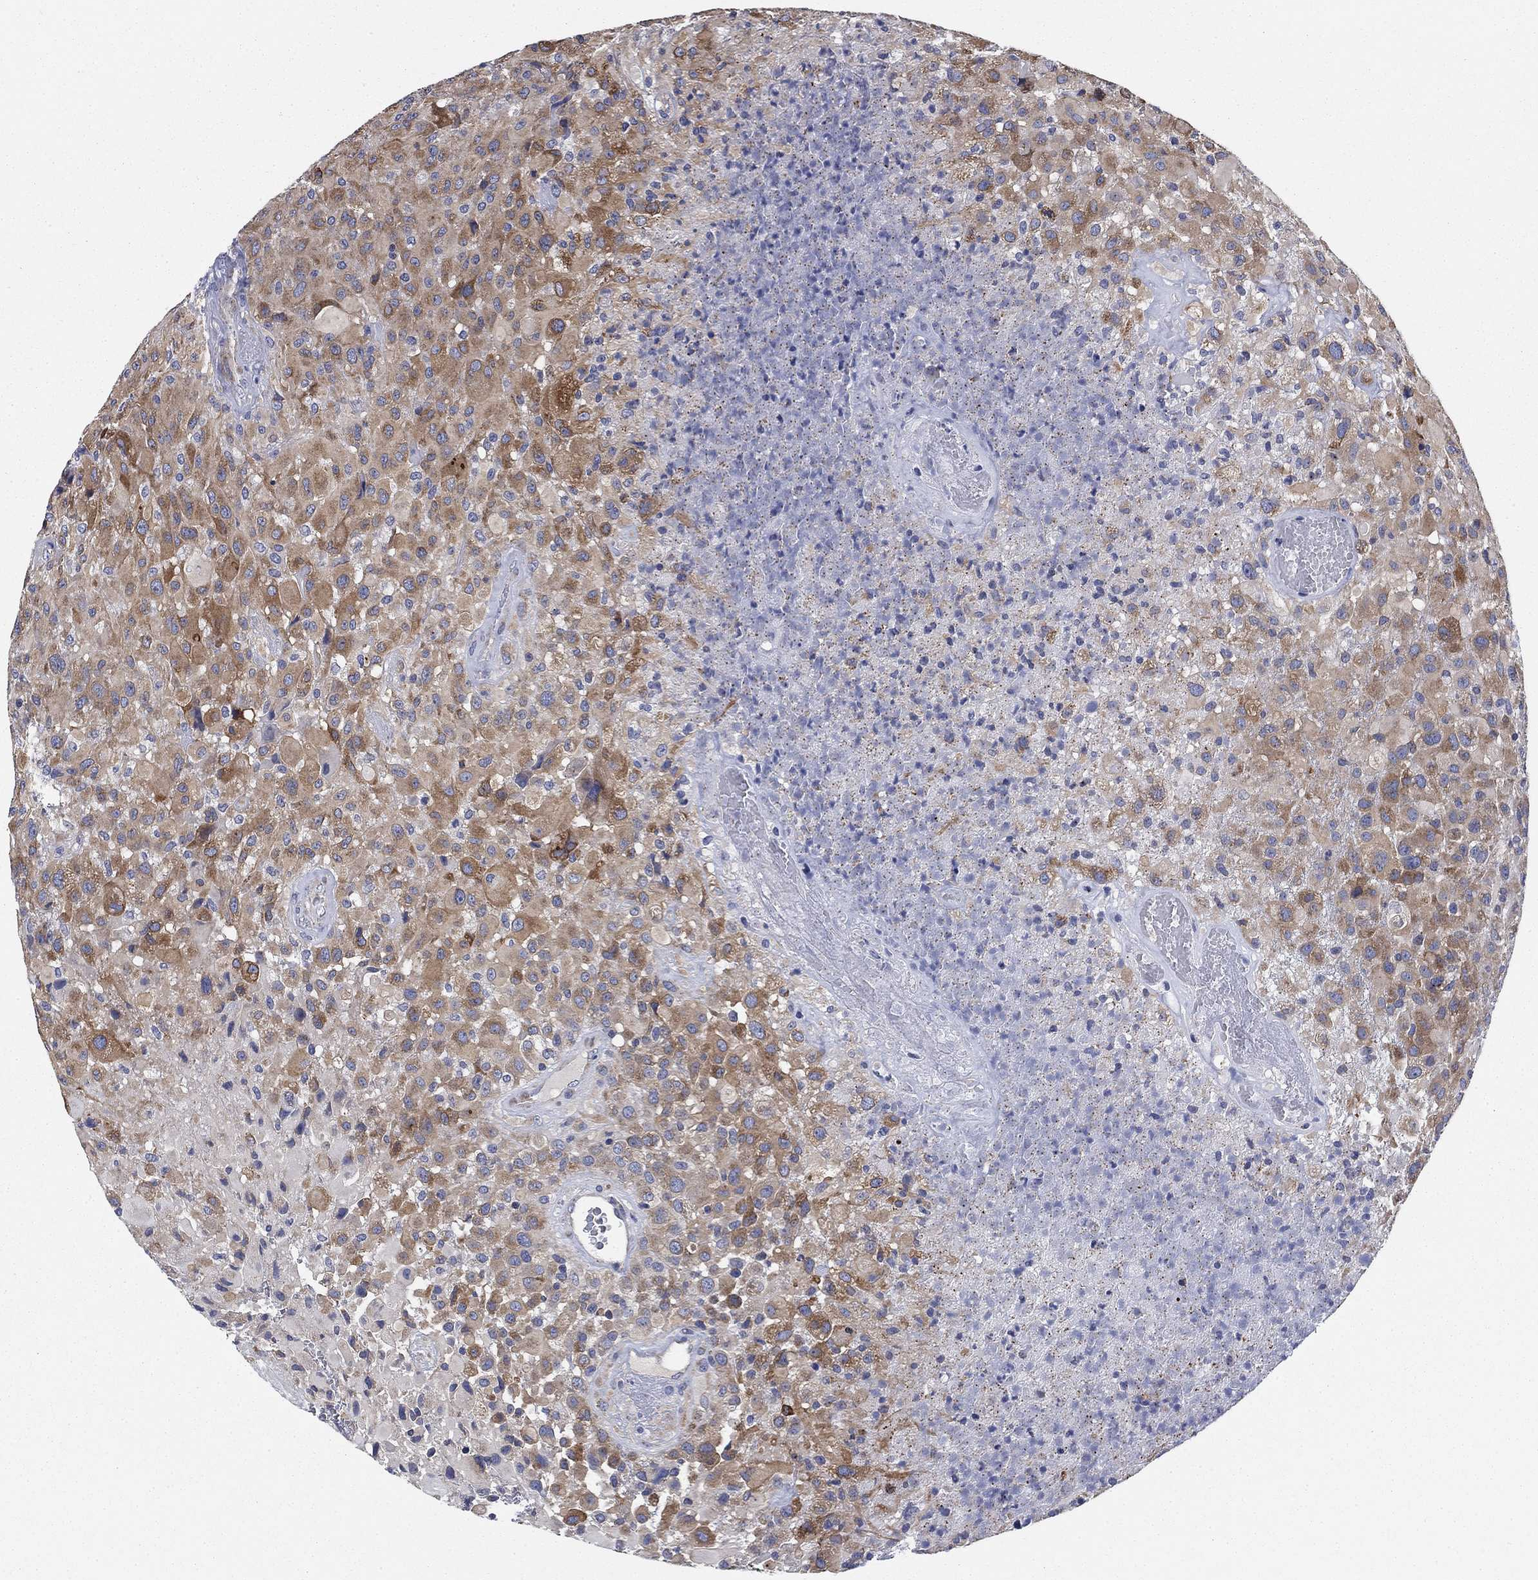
{"staining": {"intensity": "moderate", "quantity": ">75%", "location": "cytoplasmic/membranous"}, "tissue": "glioma", "cell_type": "Tumor cells", "image_type": "cancer", "snomed": [{"axis": "morphology", "description": "Glioma, malignant, High grade"}, {"axis": "topography", "description": "Cerebral cortex"}], "caption": "Tumor cells demonstrate medium levels of moderate cytoplasmic/membranous staining in about >75% of cells in human high-grade glioma (malignant).", "gene": "NACAD", "patient": {"sex": "male", "age": 35}}